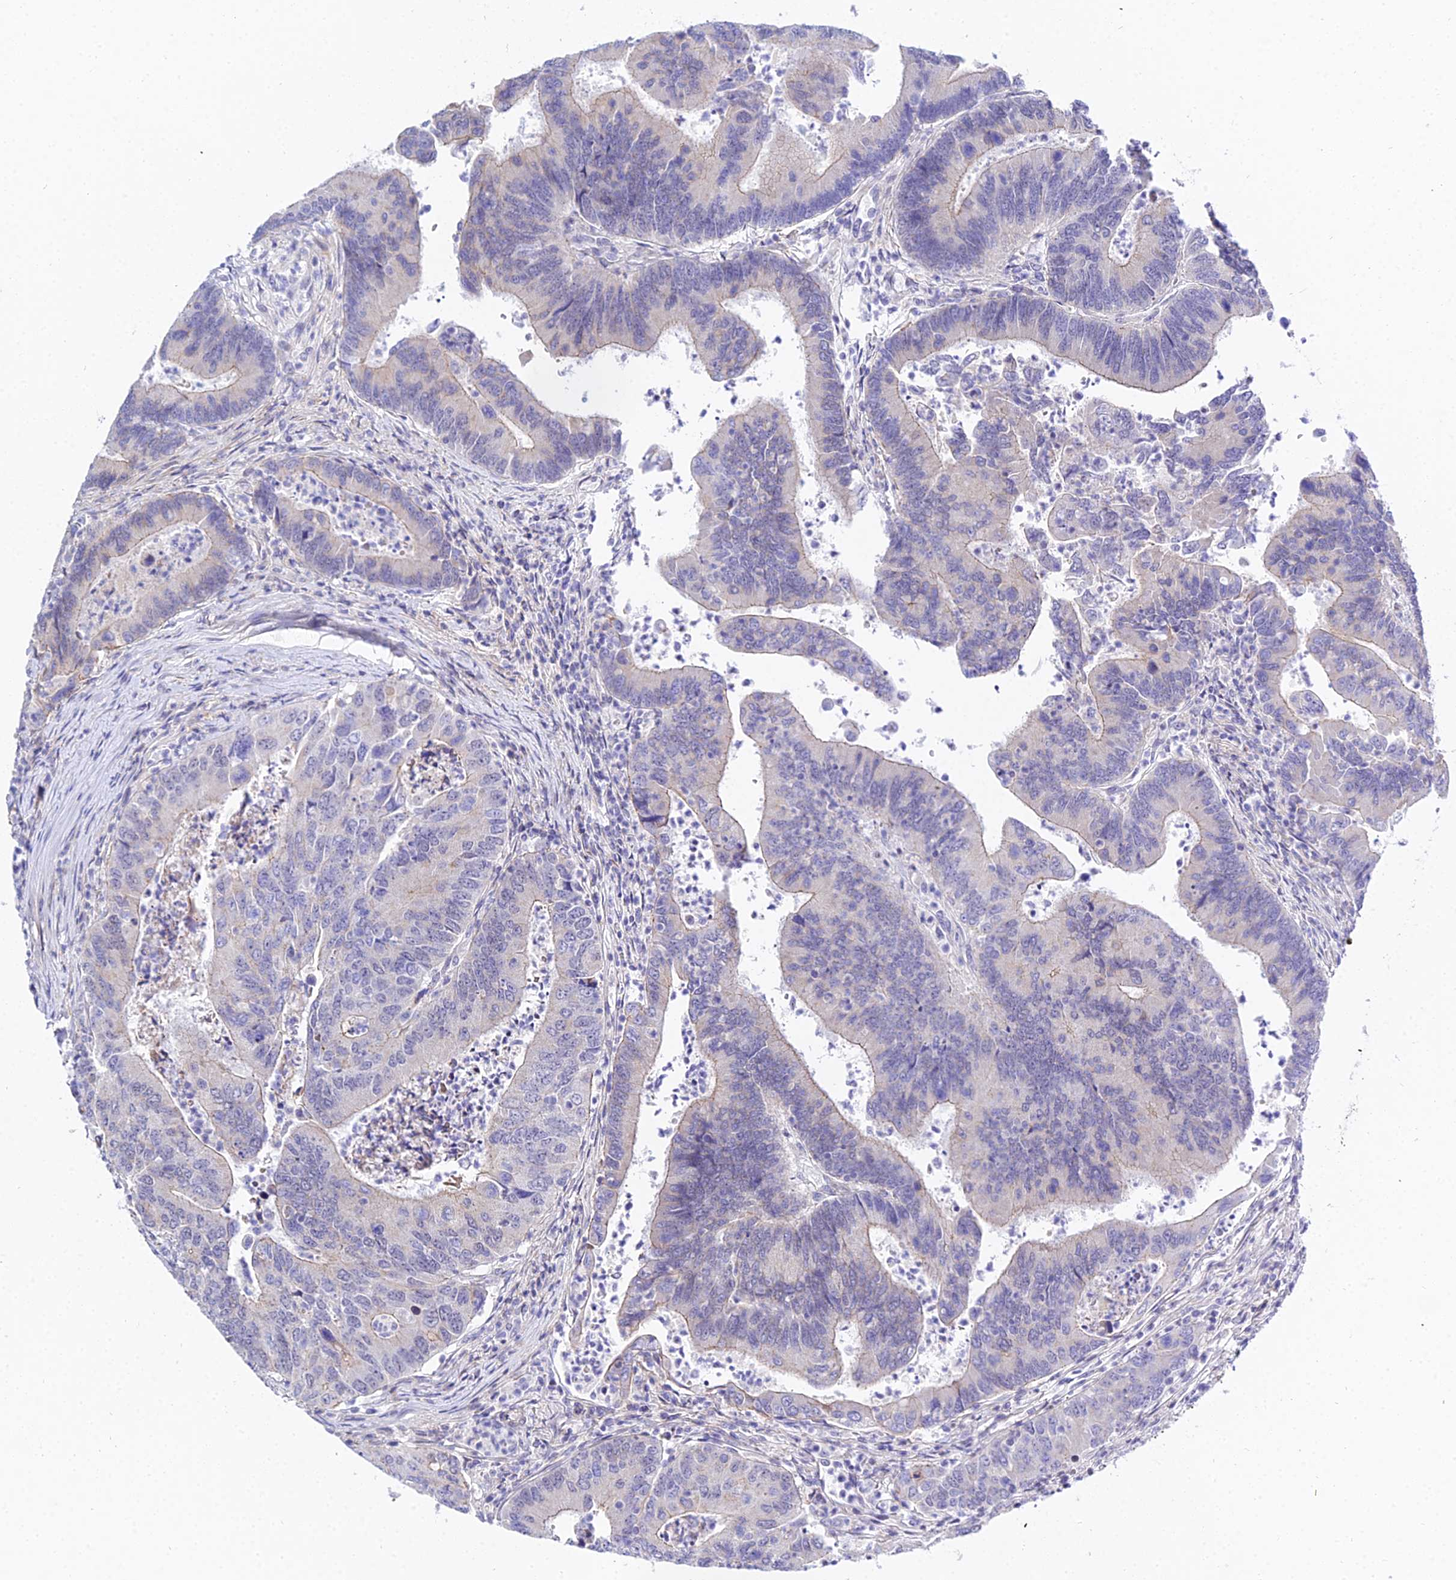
{"staining": {"intensity": "negative", "quantity": "none", "location": "none"}, "tissue": "colorectal cancer", "cell_type": "Tumor cells", "image_type": "cancer", "snomed": [{"axis": "morphology", "description": "Adenocarcinoma, NOS"}, {"axis": "topography", "description": "Colon"}], "caption": "Protein analysis of colorectal cancer (adenocarcinoma) reveals no significant positivity in tumor cells. (DAB immunohistochemistry (IHC), high magnification).", "gene": "ZNF628", "patient": {"sex": "female", "age": 67}}